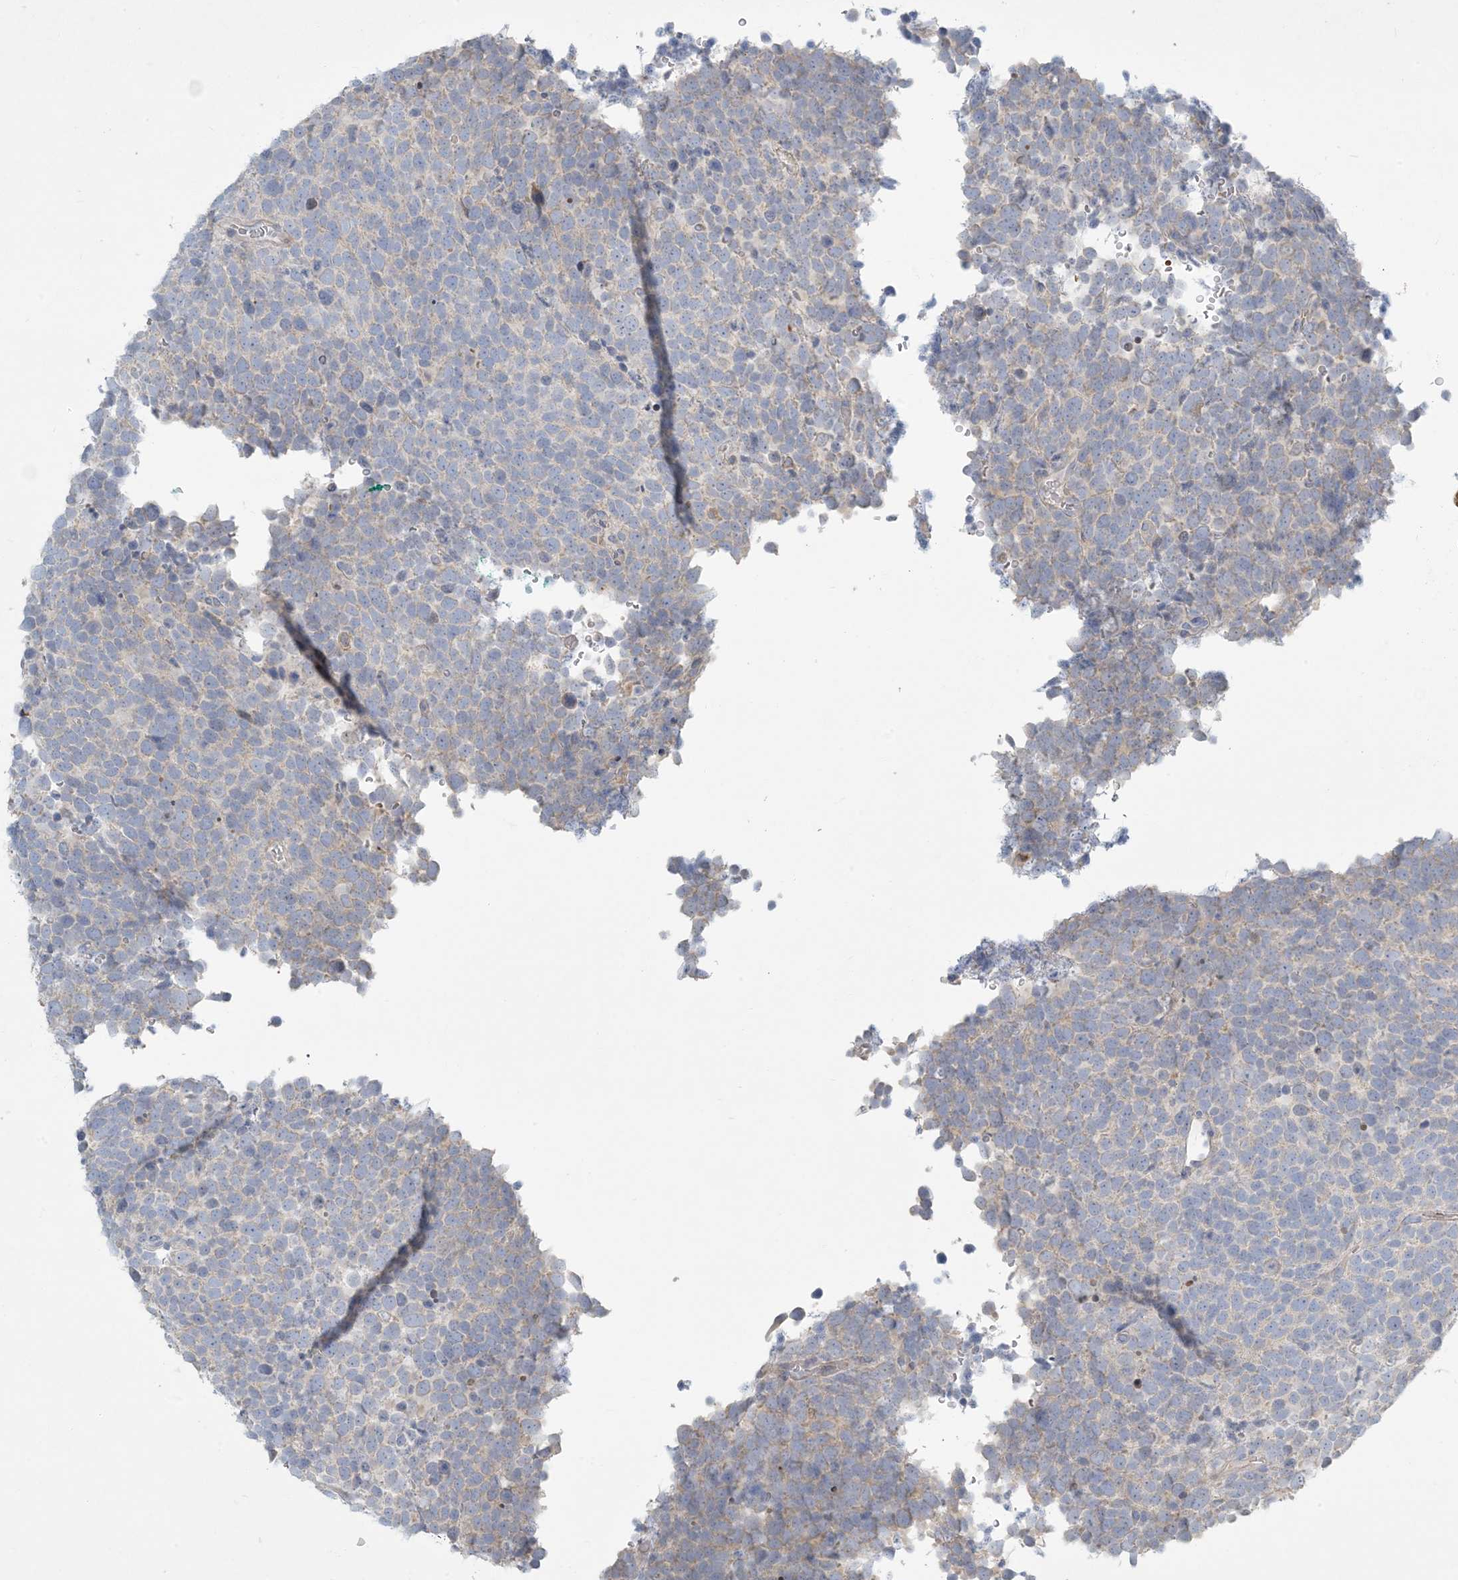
{"staining": {"intensity": "negative", "quantity": "none", "location": "none"}, "tissue": "urothelial cancer", "cell_type": "Tumor cells", "image_type": "cancer", "snomed": [{"axis": "morphology", "description": "Urothelial carcinoma, High grade"}, {"axis": "topography", "description": "Urinary bladder"}], "caption": "Immunohistochemistry histopathology image of human high-grade urothelial carcinoma stained for a protein (brown), which exhibits no staining in tumor cells.", "gene": "LTN1", "patient": {"sex": "female", "age": 82}}